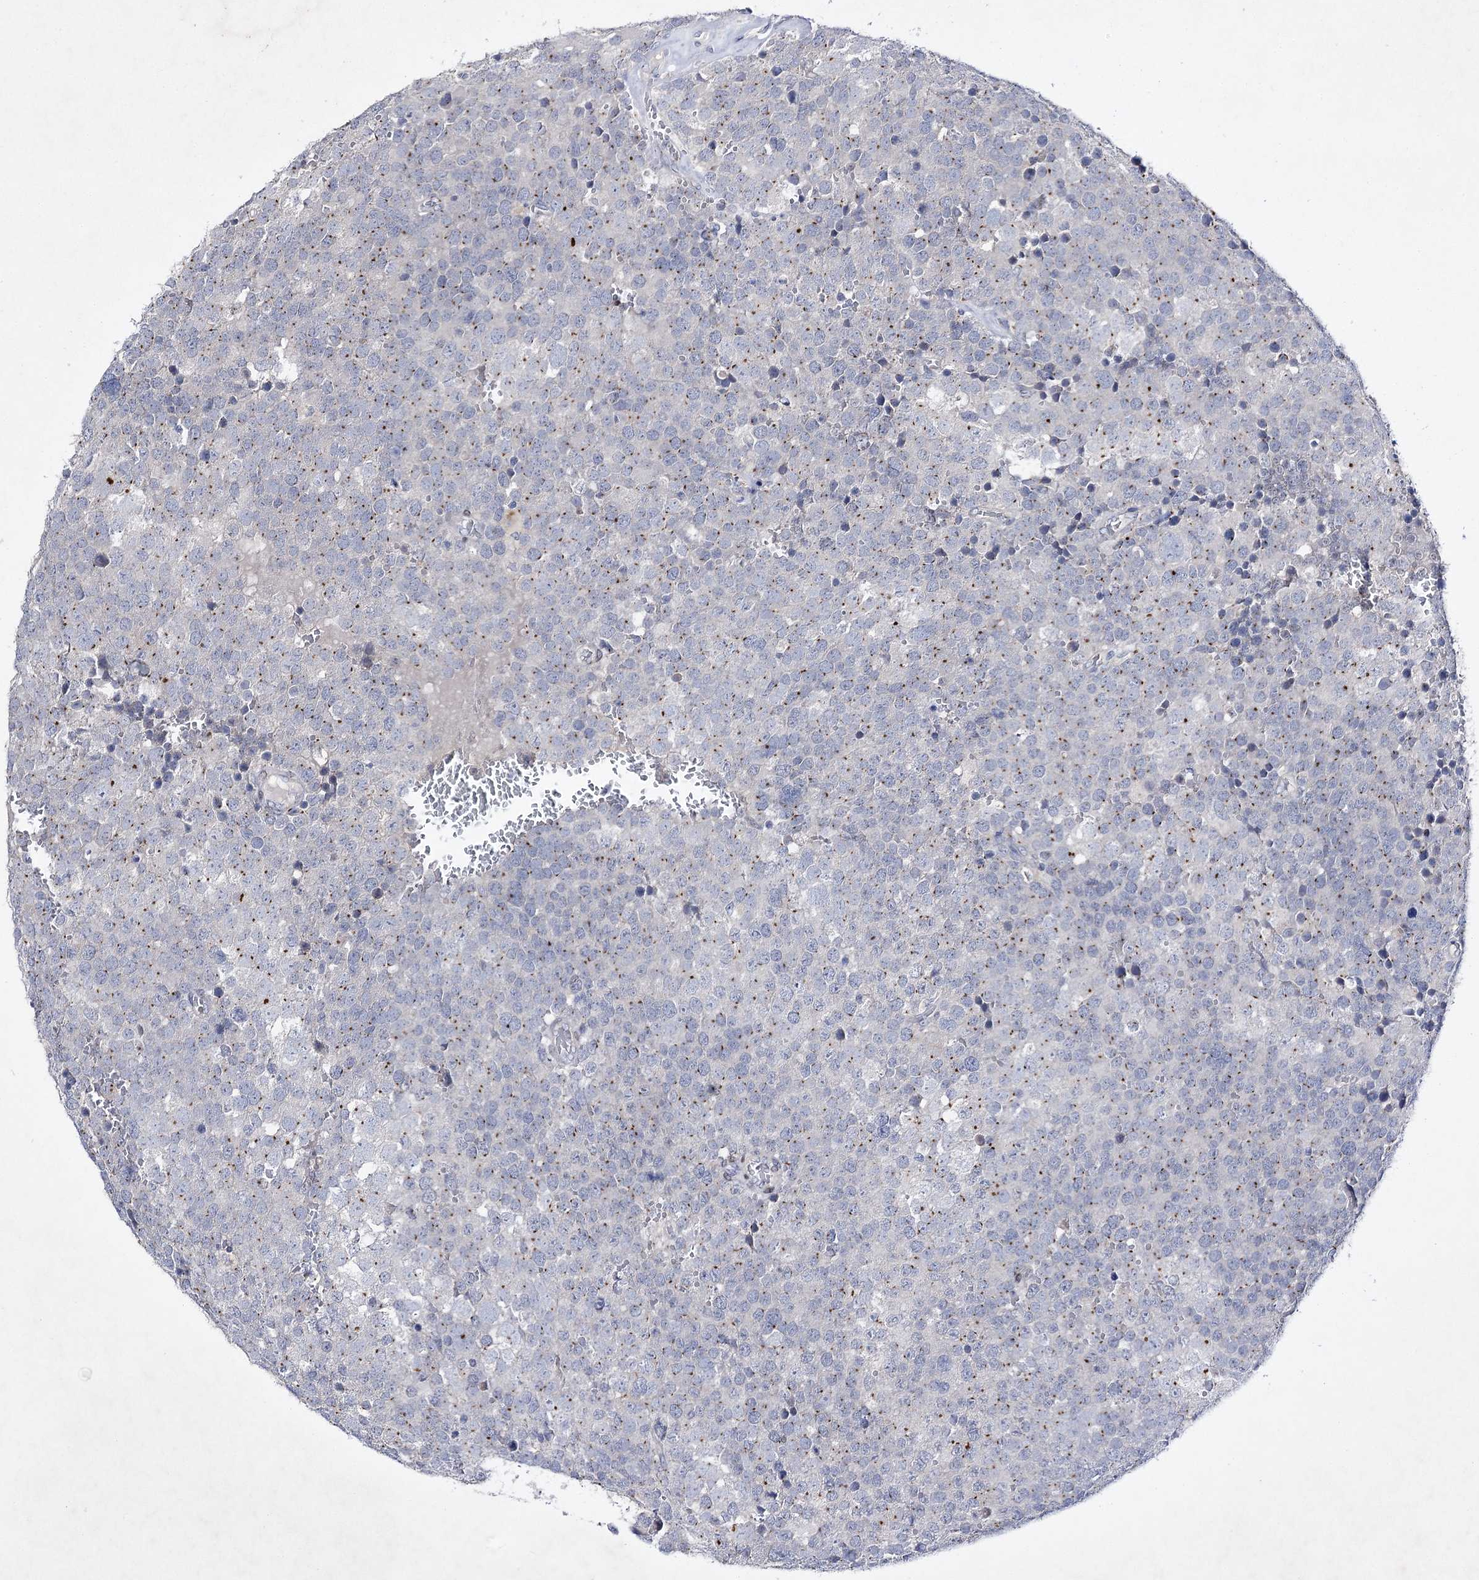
{"staining": {"intensity": "negative", "quantity": "none", "location": "none"}, "tissue": "testis cancer", "cell_type": "Tumor cells", "image_type": "cancer", "snomed": [{"axis": "morphology", "description": "Seminoma, NOS"}, {"axis": "topography", "description": "Testis"}], "caption": "Tumor cells are negative for protein expression in human seminoma (testis).", "gene": "COX15", "patient": {"sex": "male", "age": 71}}